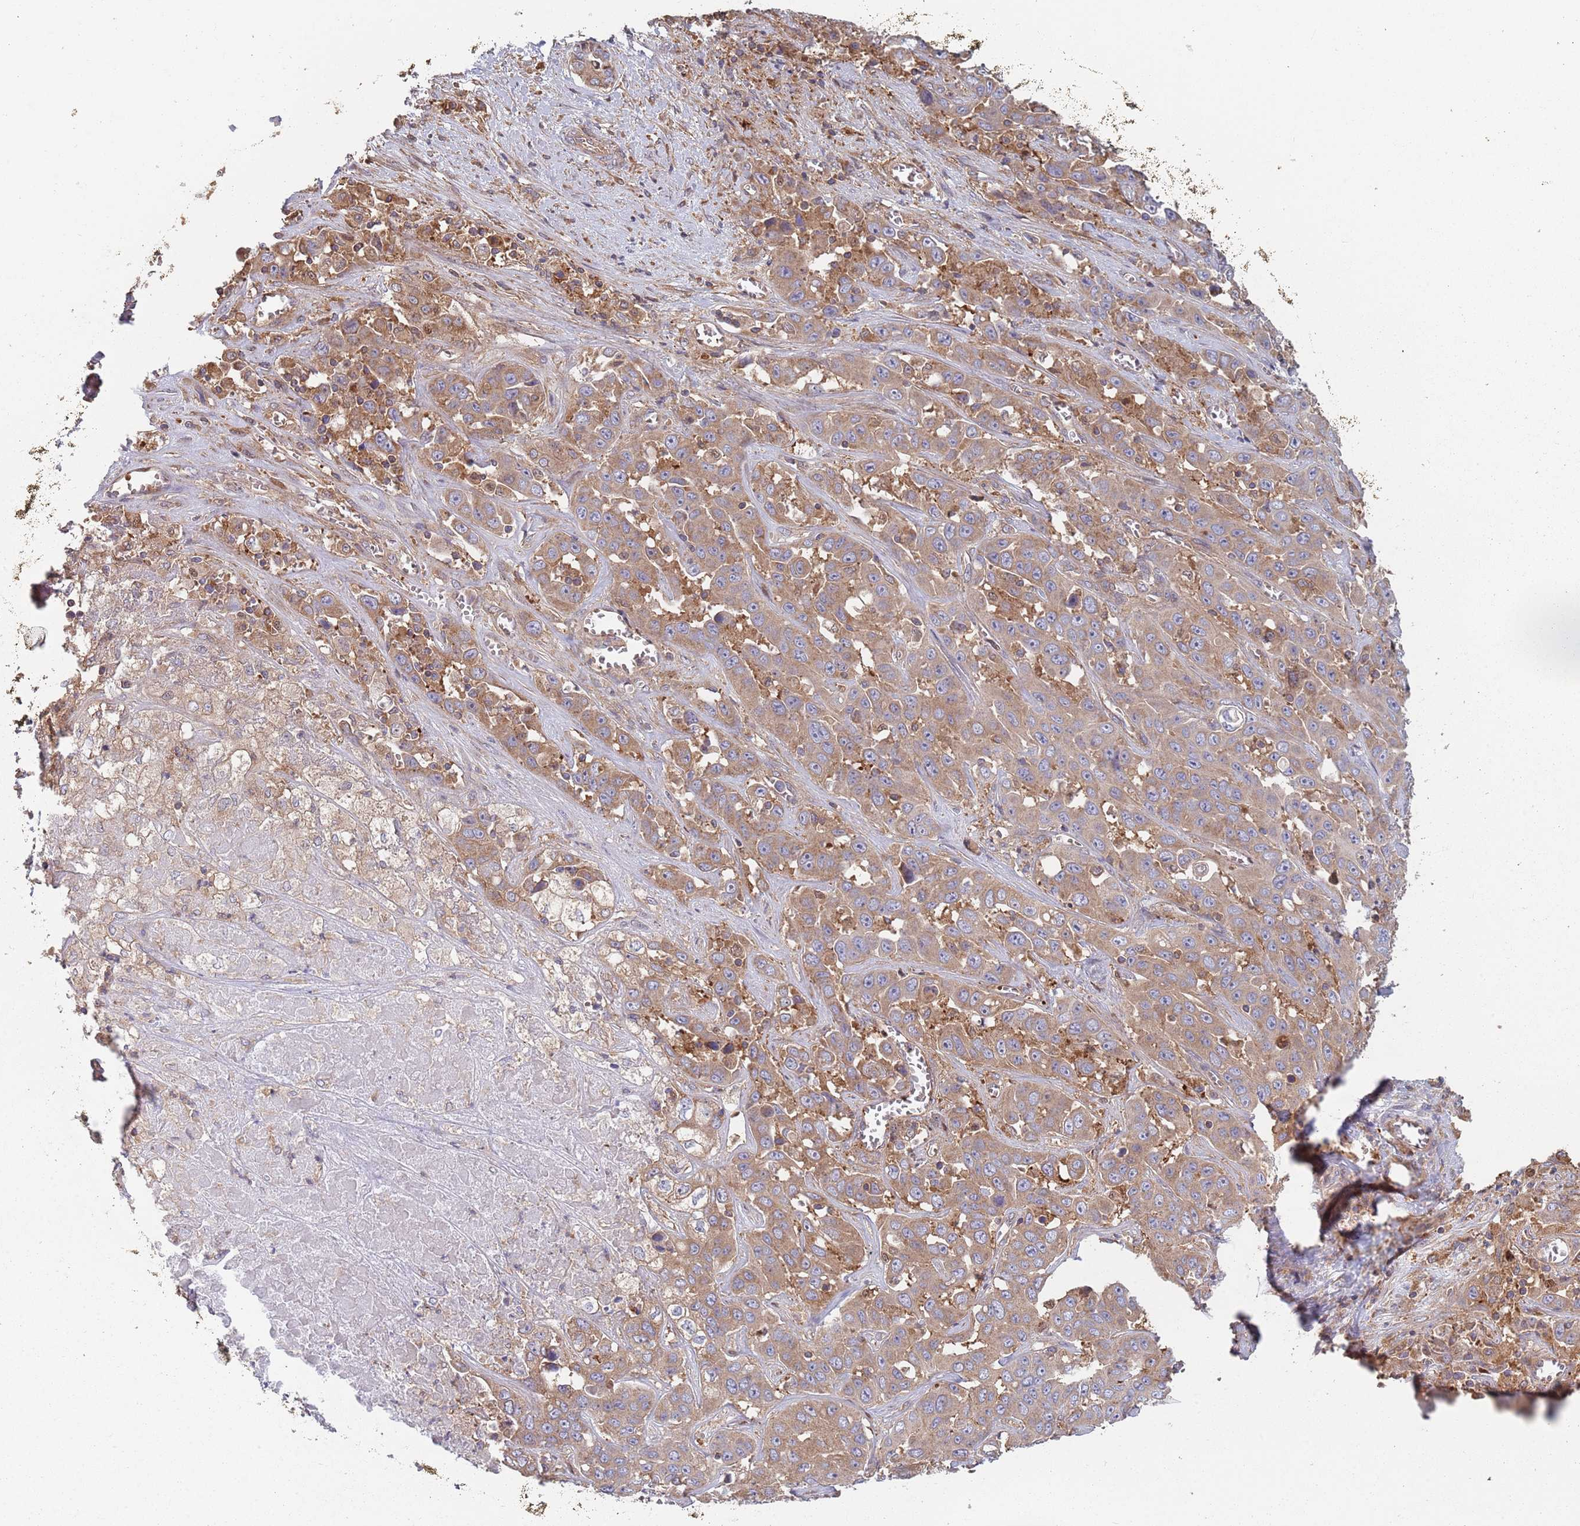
{"staining": {"intensity": "moderate", "quantity": ">75%", "location": "cytoplasmic/membranous"}, "tissue": "liver cancer", "cell_type": "Tumor cells", "image_type": "cancer", "snomed": [{"axis": "morphology", "description": "Cholangiocarcinoma"}, {"axis": "topography", "description": "Liver"}], "caption": "Liver cancer (cholangiocarcinoma) stained with immunohistochemistry (IHC) demonstrates moderate cytoplasmic/membranous positivity in about >75% of tumor cells. (Brightfield microscopy of DAB IHC at high magnification).", "gene": "GDI2", "patient": {"sex": "female", "age": 52}}